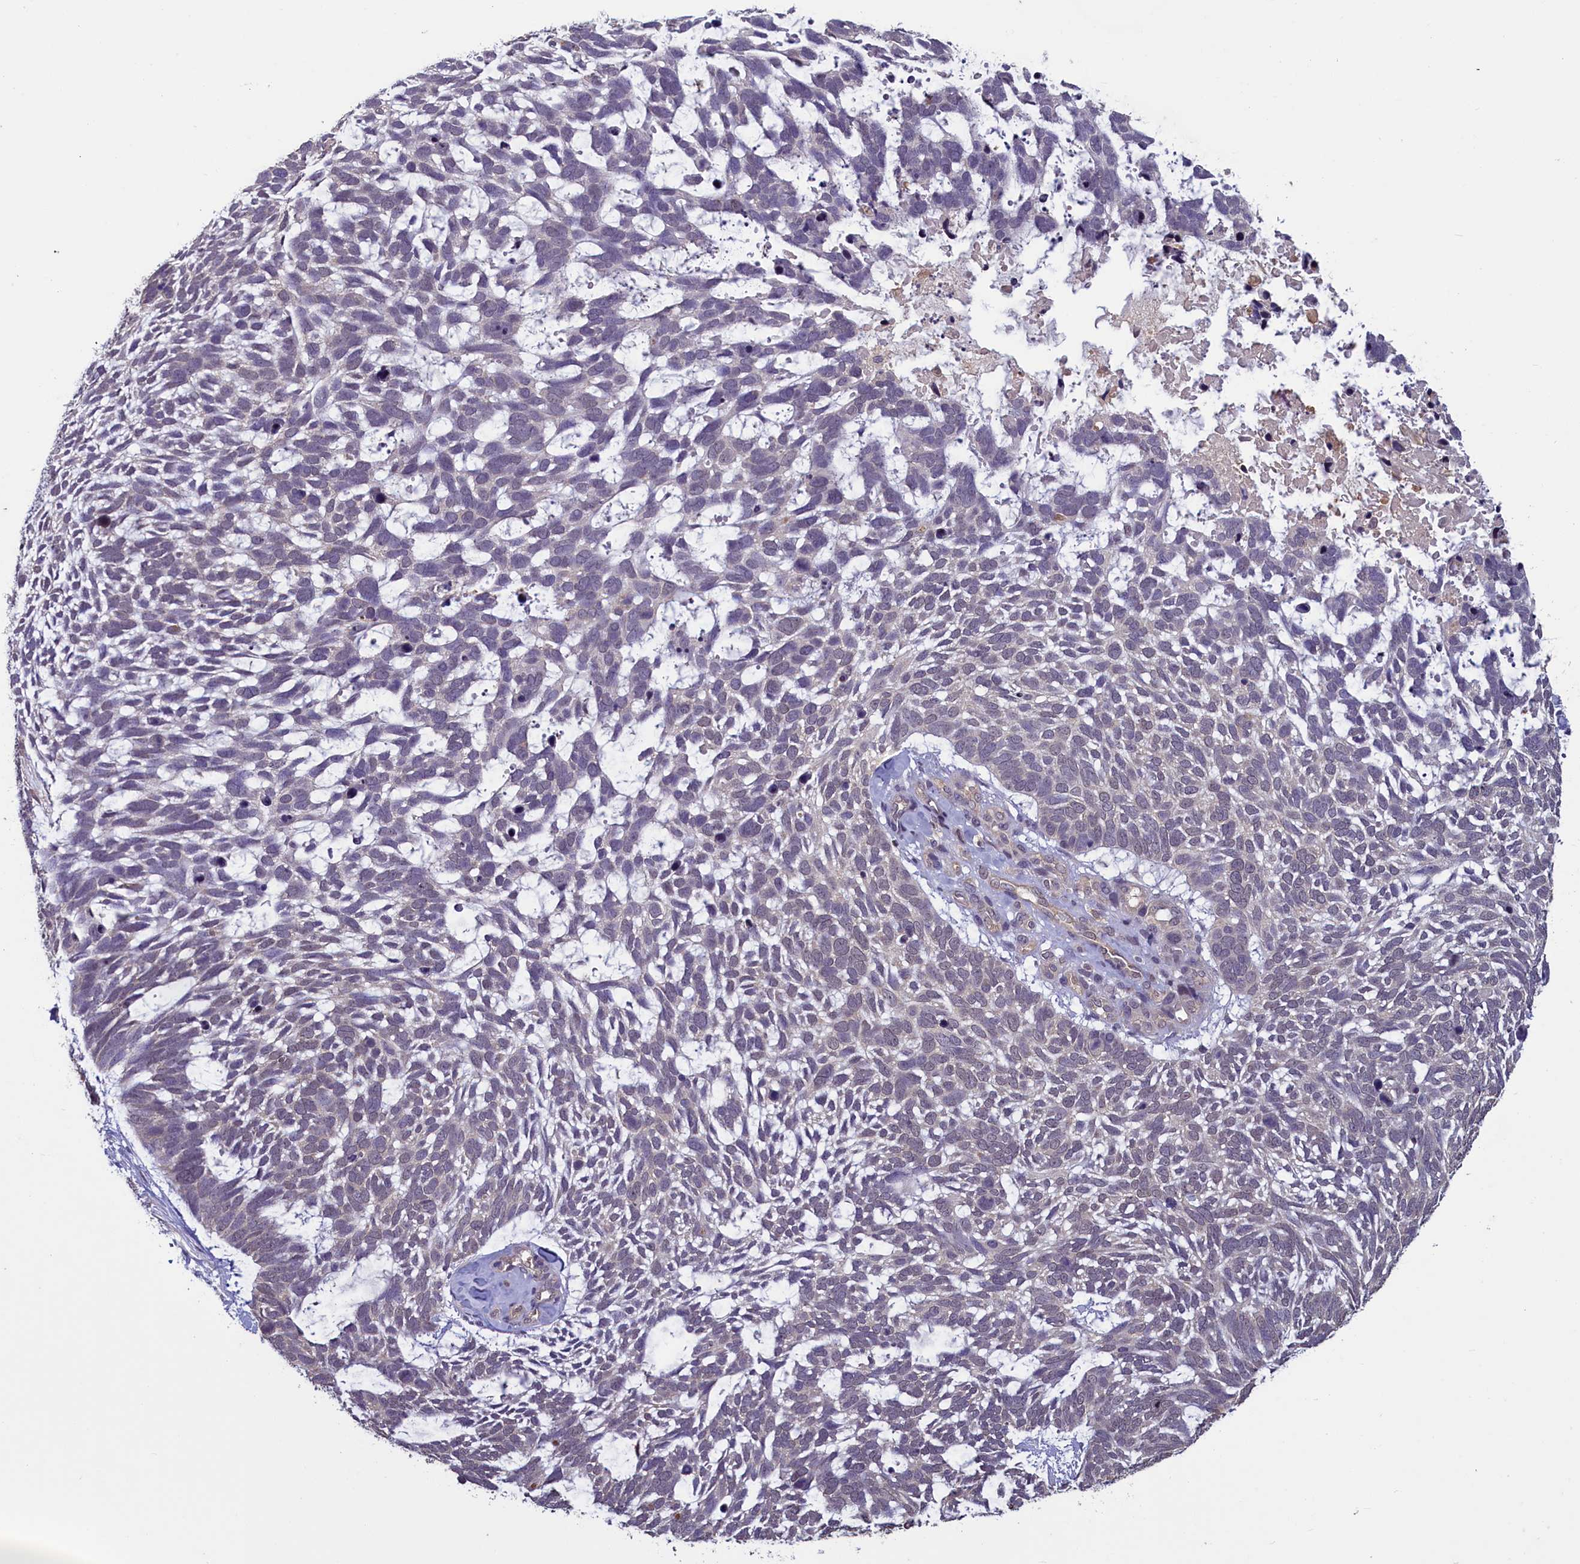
{"staining": {"intensity": "negative", "quantity": "none", "location": "none"}, "tissue": "skin cancer", "cell_type": "Tumor cells", "image_type": "cancer", "snomed": [{"axis": "morphology", "description": "Basal cell carcinoma"}, {"axis": "topography", "description": "Skin"}], "caption": "Skin basal cell carcinoma was stained to show a protein in brown. There is no significant expression in tumor cells.", "gene": "NUBP1", "patient": {"sex": "male", "age": 88}}